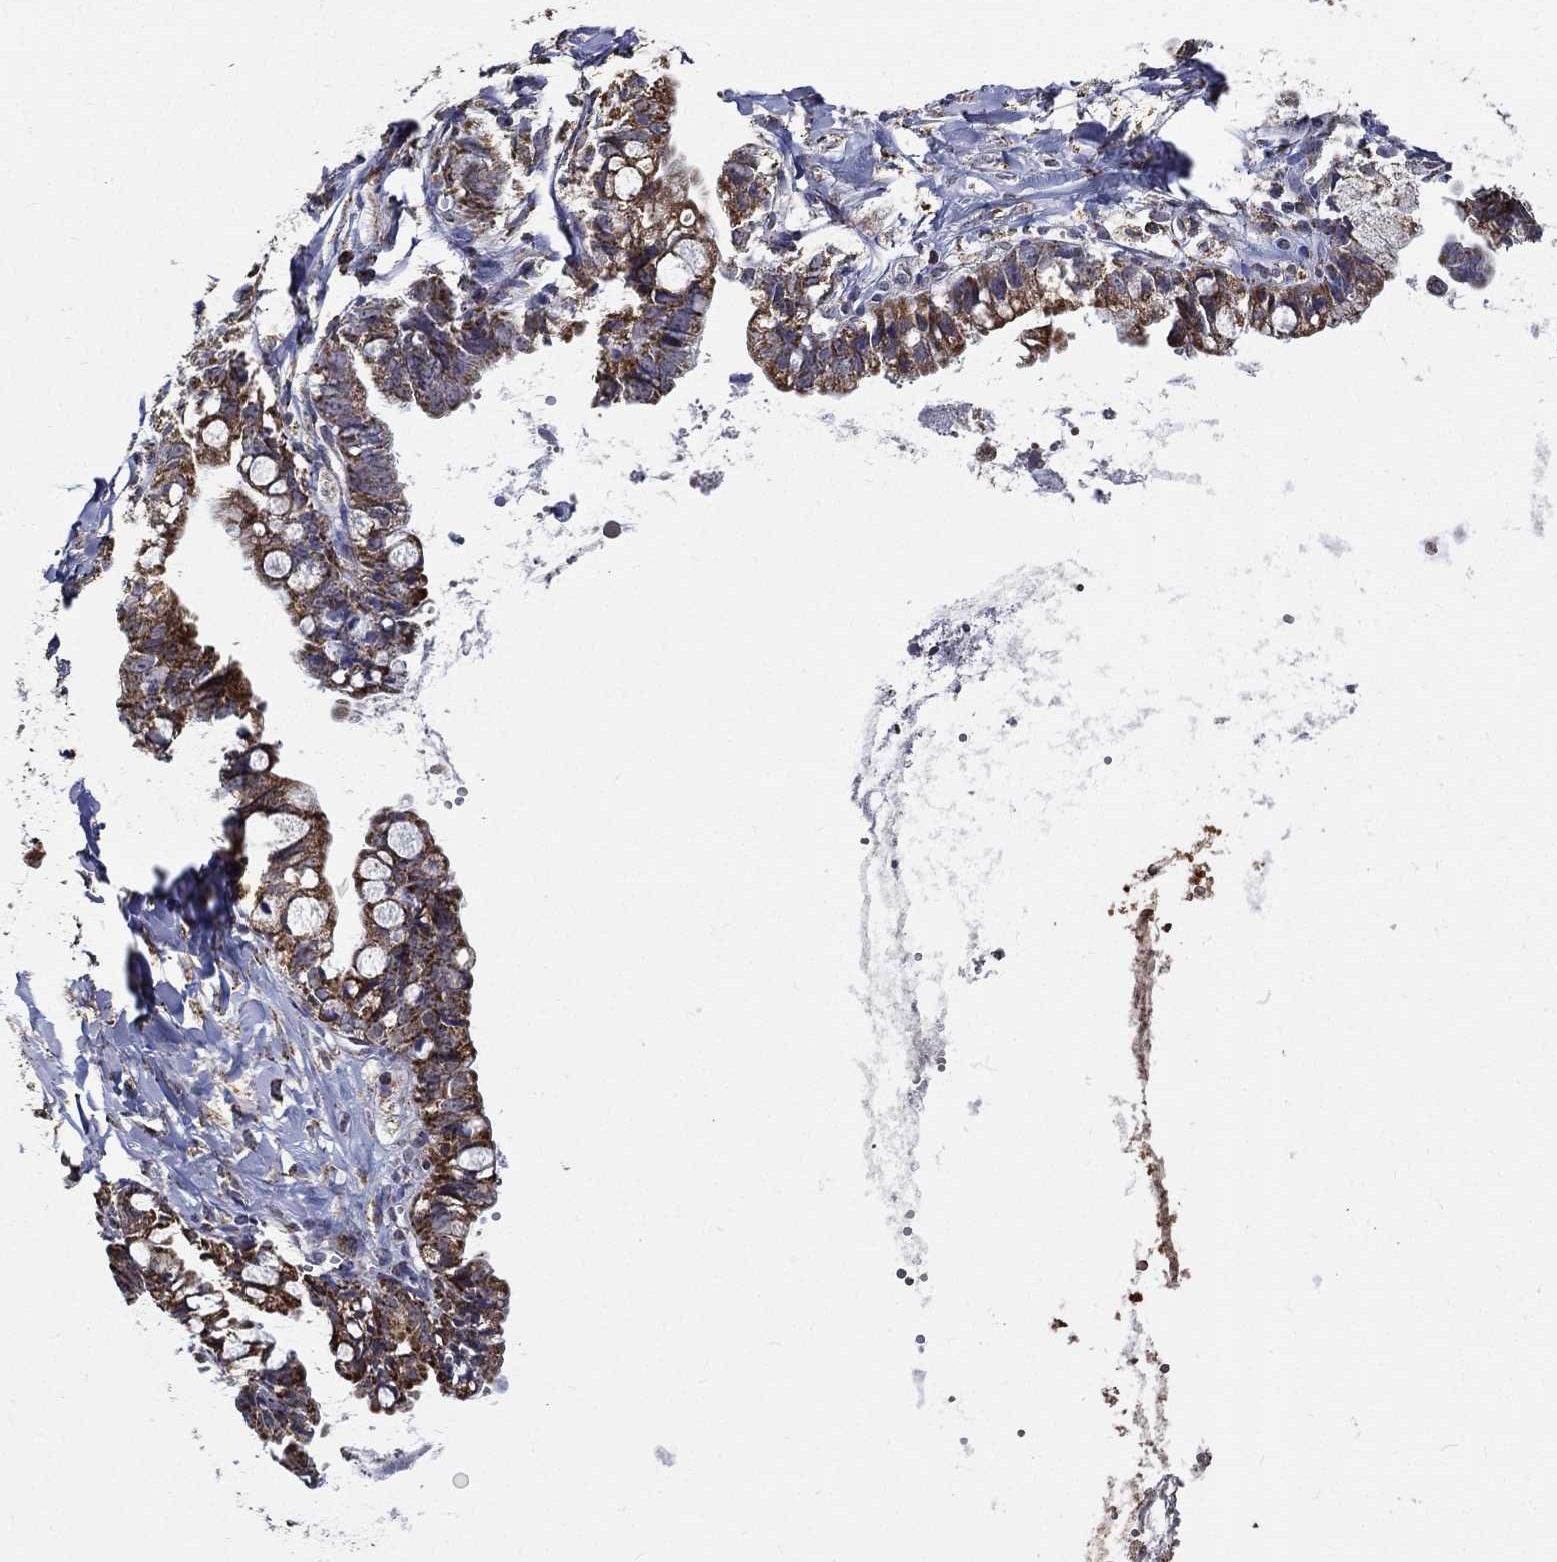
{"staining": {"intensity": "strong", "quantity": ">75%", "location": "cytoplasmic/membranous"}, "tissue": "ovarian cancer", "cell_type": "Tumor cells", "image_type": "cancer", "snomed": [{"axis": "morphology", "description": "Cystadenocarcinoma, mucinous, NOS"}, {"axis": "topography", "description": "Ovary"}], "caption": "Protein staining reveals strong cytoplasmic/membranous positivity in about >75% of tumor cells in ovarian mucinous cystadenocarcinoma. (brown staining indicates protein expression, while blue staining denotes nuclei).", "gene": "NDUFAB1", "patient": {"sex": "female", "age": 63}}